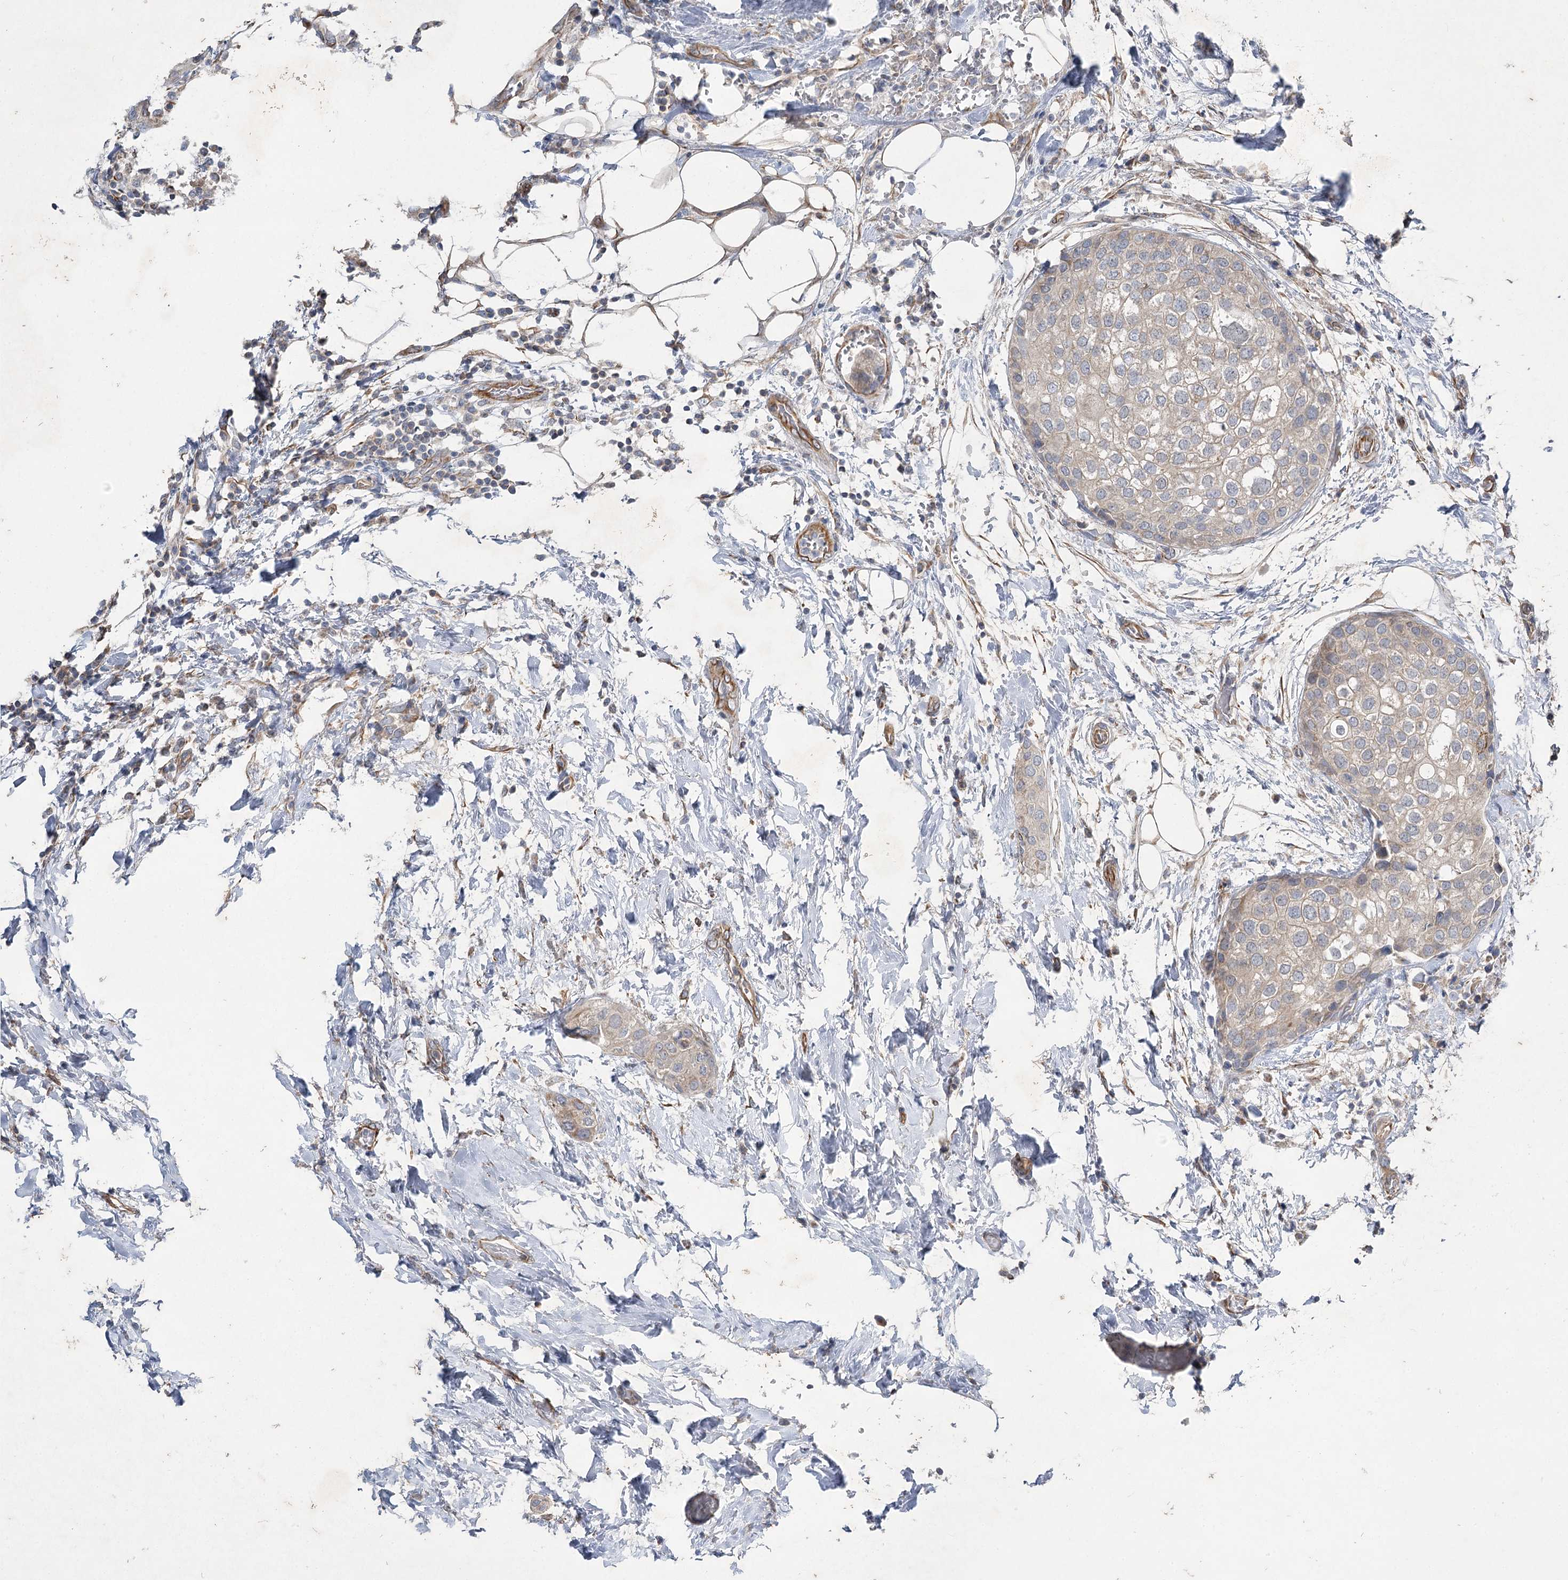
{"staining": {"intensity": "weak", "quantity": "<25%", "location": "cytoplasmic/membranous"}, "tissue": "urothelial cancer", "cell_type": "Tumor cells", "image_type": "cancer", "snomed": [{"axis": "morphology", "description": "Urothelial carcinoma, High grade"}, {"axis": "topography", "description": "Urinary bladder"}], "caption": "This is a micrograph of immunohistochemistry staining of urothelial cancer, which shows no staining in tumor cells.", "gene": "KIAA0825", "patient": {"sex": "male", "age": 64}}